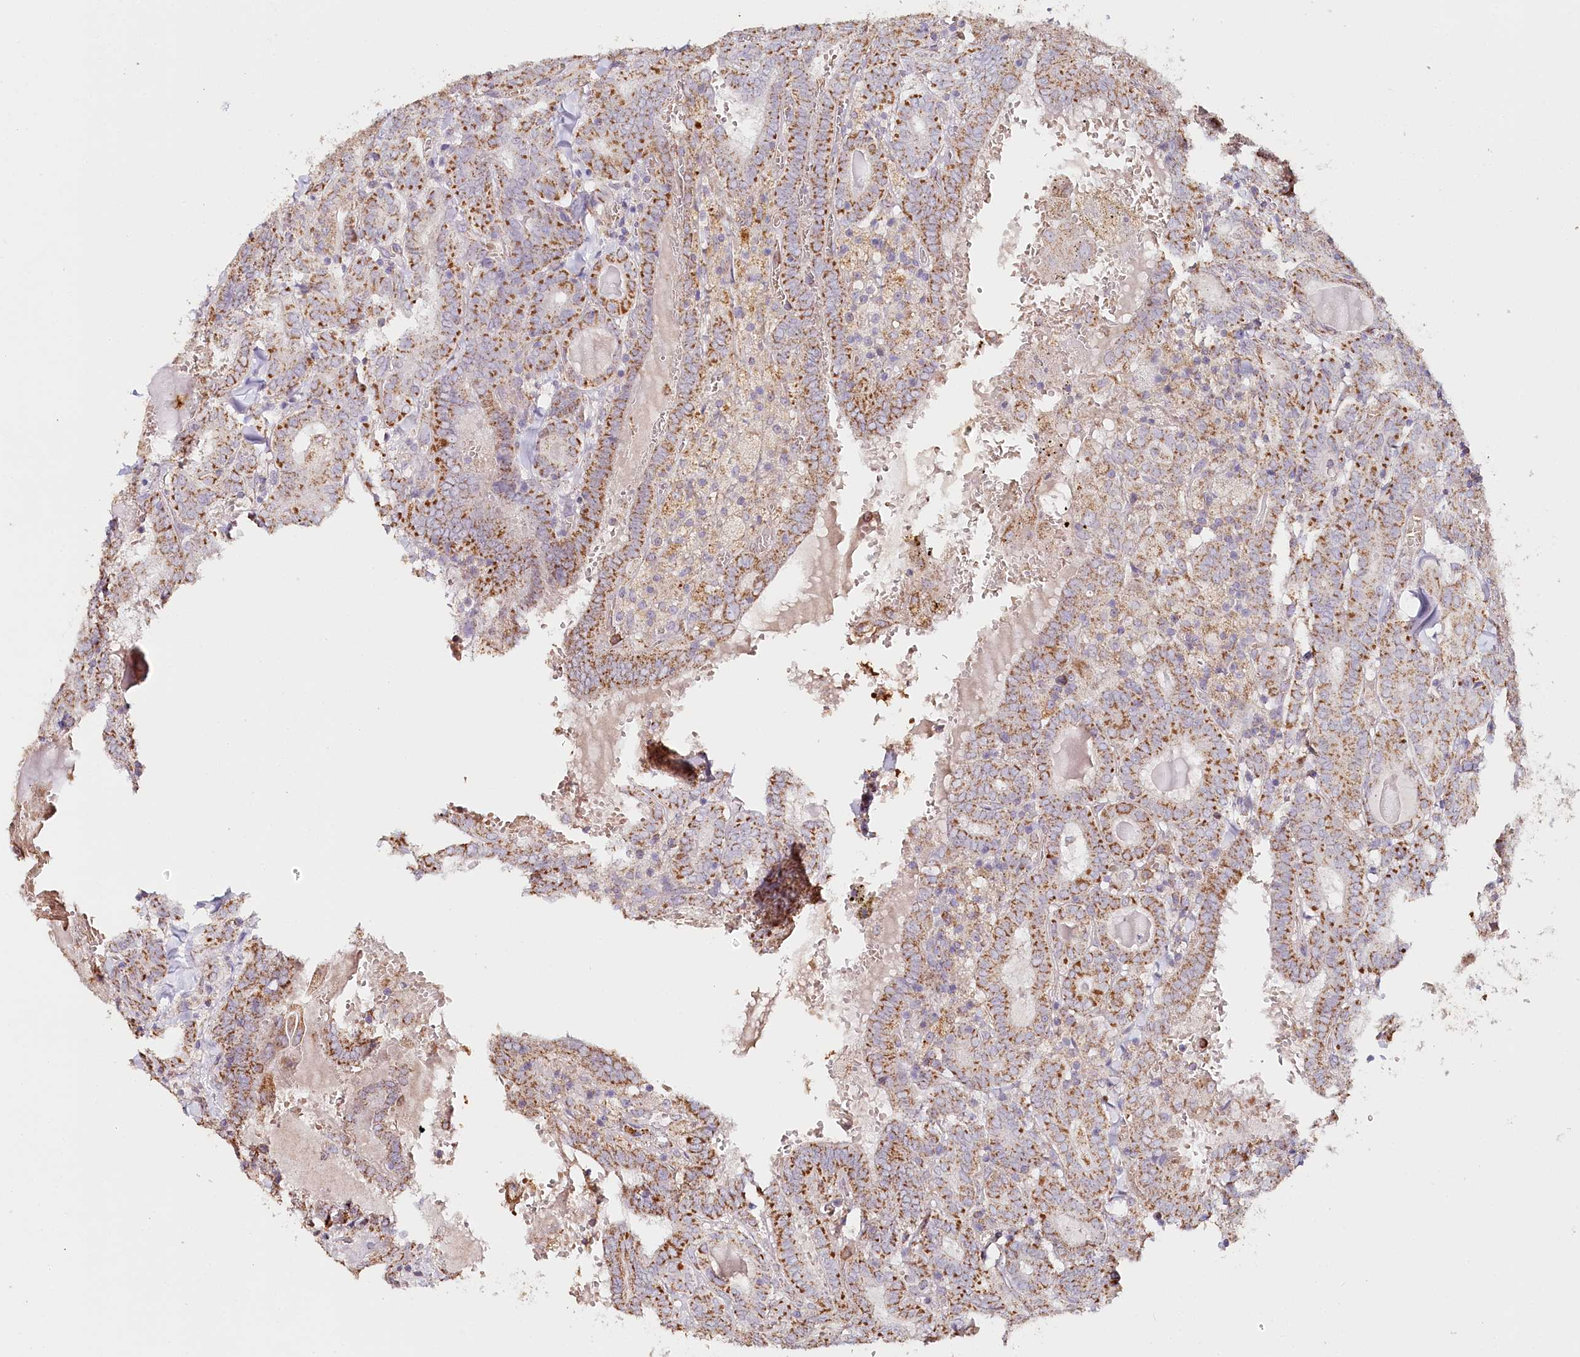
{"staining": {"intensity": "moderate", "quantity": ">75%", "location": "cytoplasmic/membranous"}, "tissue": "thyroid cancer", "cell_type": "Tumor cells", "image_type": "cancer", "snomed": [{"axis": "morphology", "description": "Papillary adenocarcinoma, NOS"}, {"axis": "topography", "description": "Thyroid gland"}], "caption": "DAB (3,3'-diaminobenzidine) immunohistochemical staining of thyroid papillary adenocarcinoma shows moderate cytoplasmic/membranous protein positivity in about >75% of tumor cells. Immunohistochemistry (ihc) stains the protein in brown and the nuclei are stained blue.", "gene": "MMP25", "patient": {"sex": "female", "age": 72}}